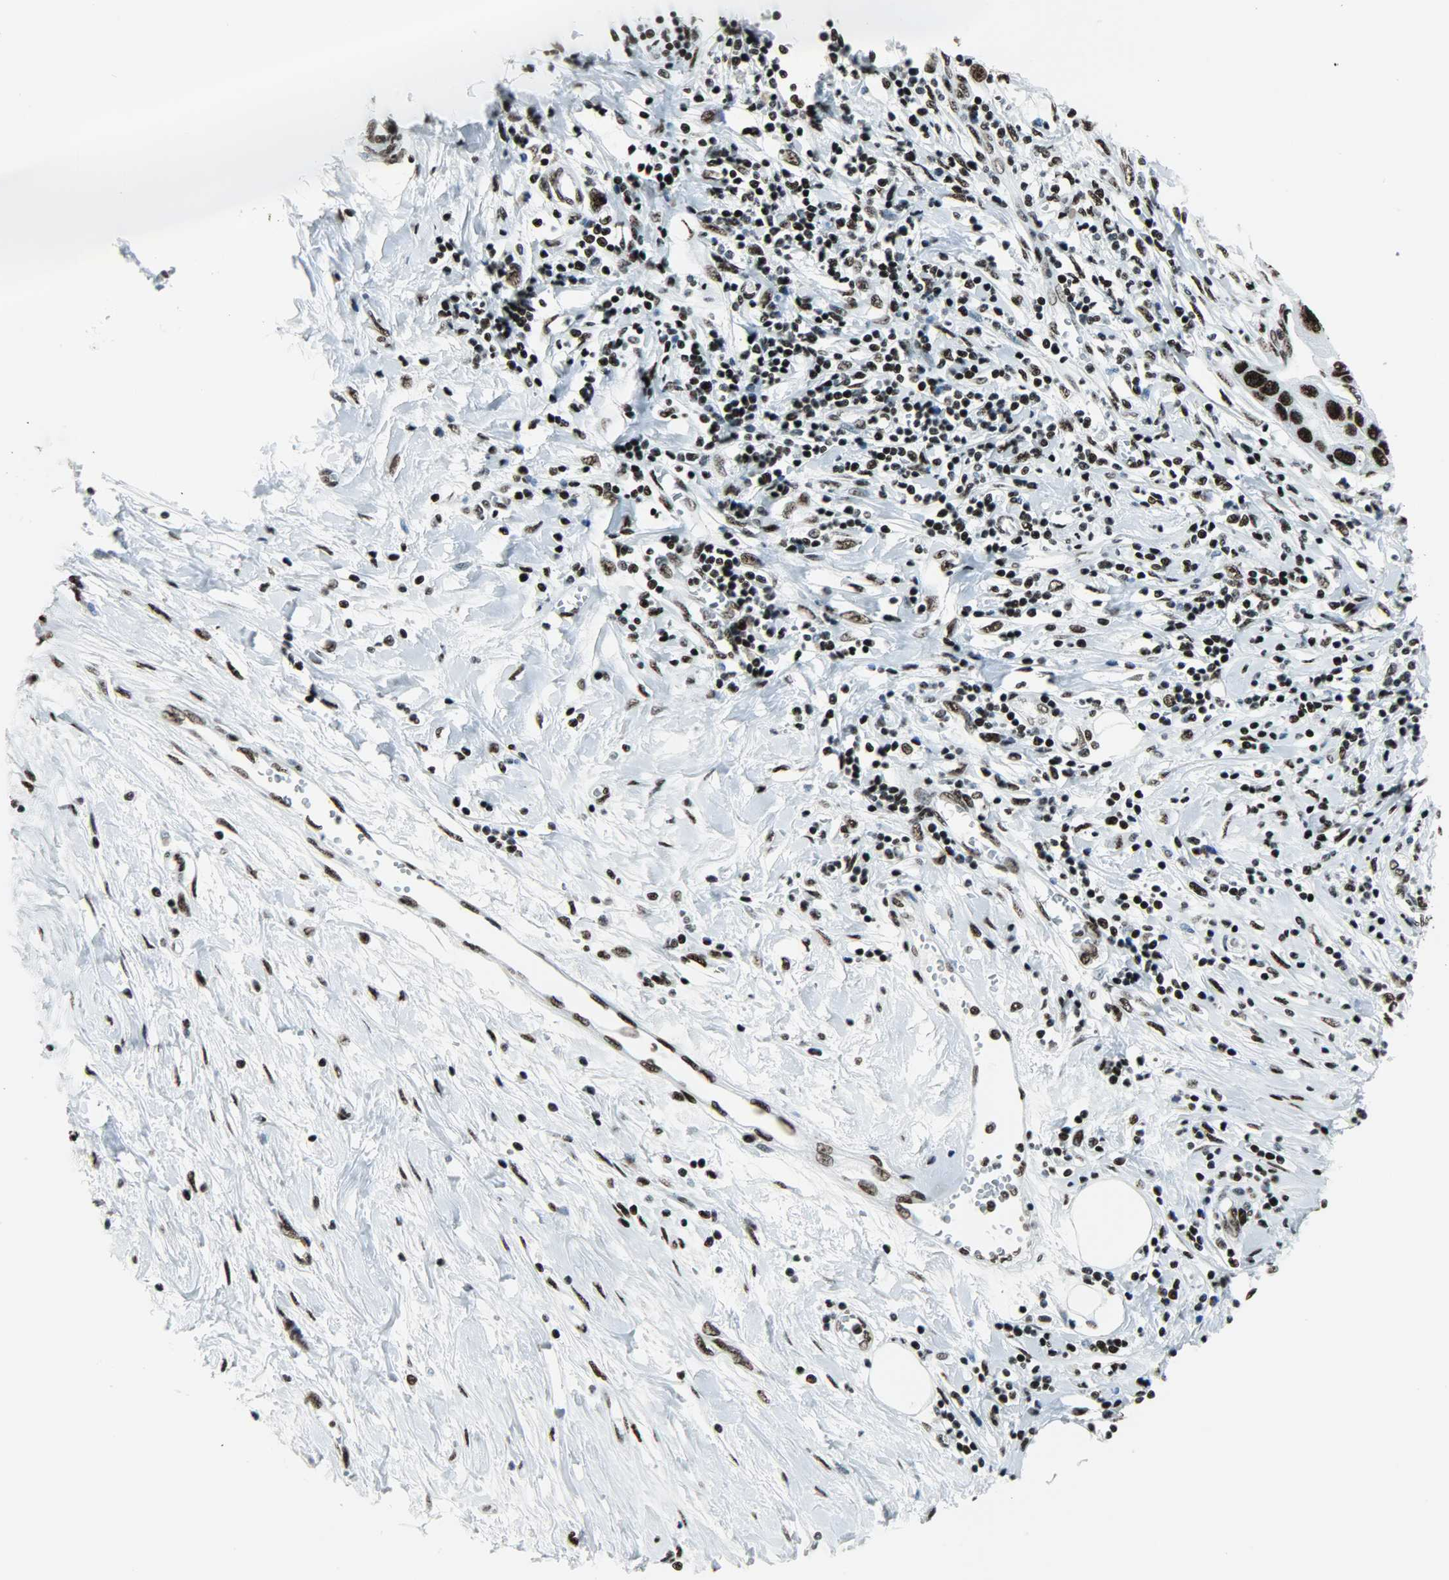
{"staining": {"intensity": "strong", "quantity": ">75%", "location": "nuclear"}, "tissue": "pancreatic cancer", "cell_type": "Tumor cells", "image_type": "cancer", "snomed": [{"axis": "morphology", "description": "Adenocarcinoma, NOS"}, {"axis": "topography", "description": "Pancreas"}], "caption": "Immunohistochemical staining of pancreatic cancer shows high levels of strong nuclear protein expression in about >75% of tumor cells.", "gene": "SNRPA", "patient": {"sex": "female", "age": 70}}